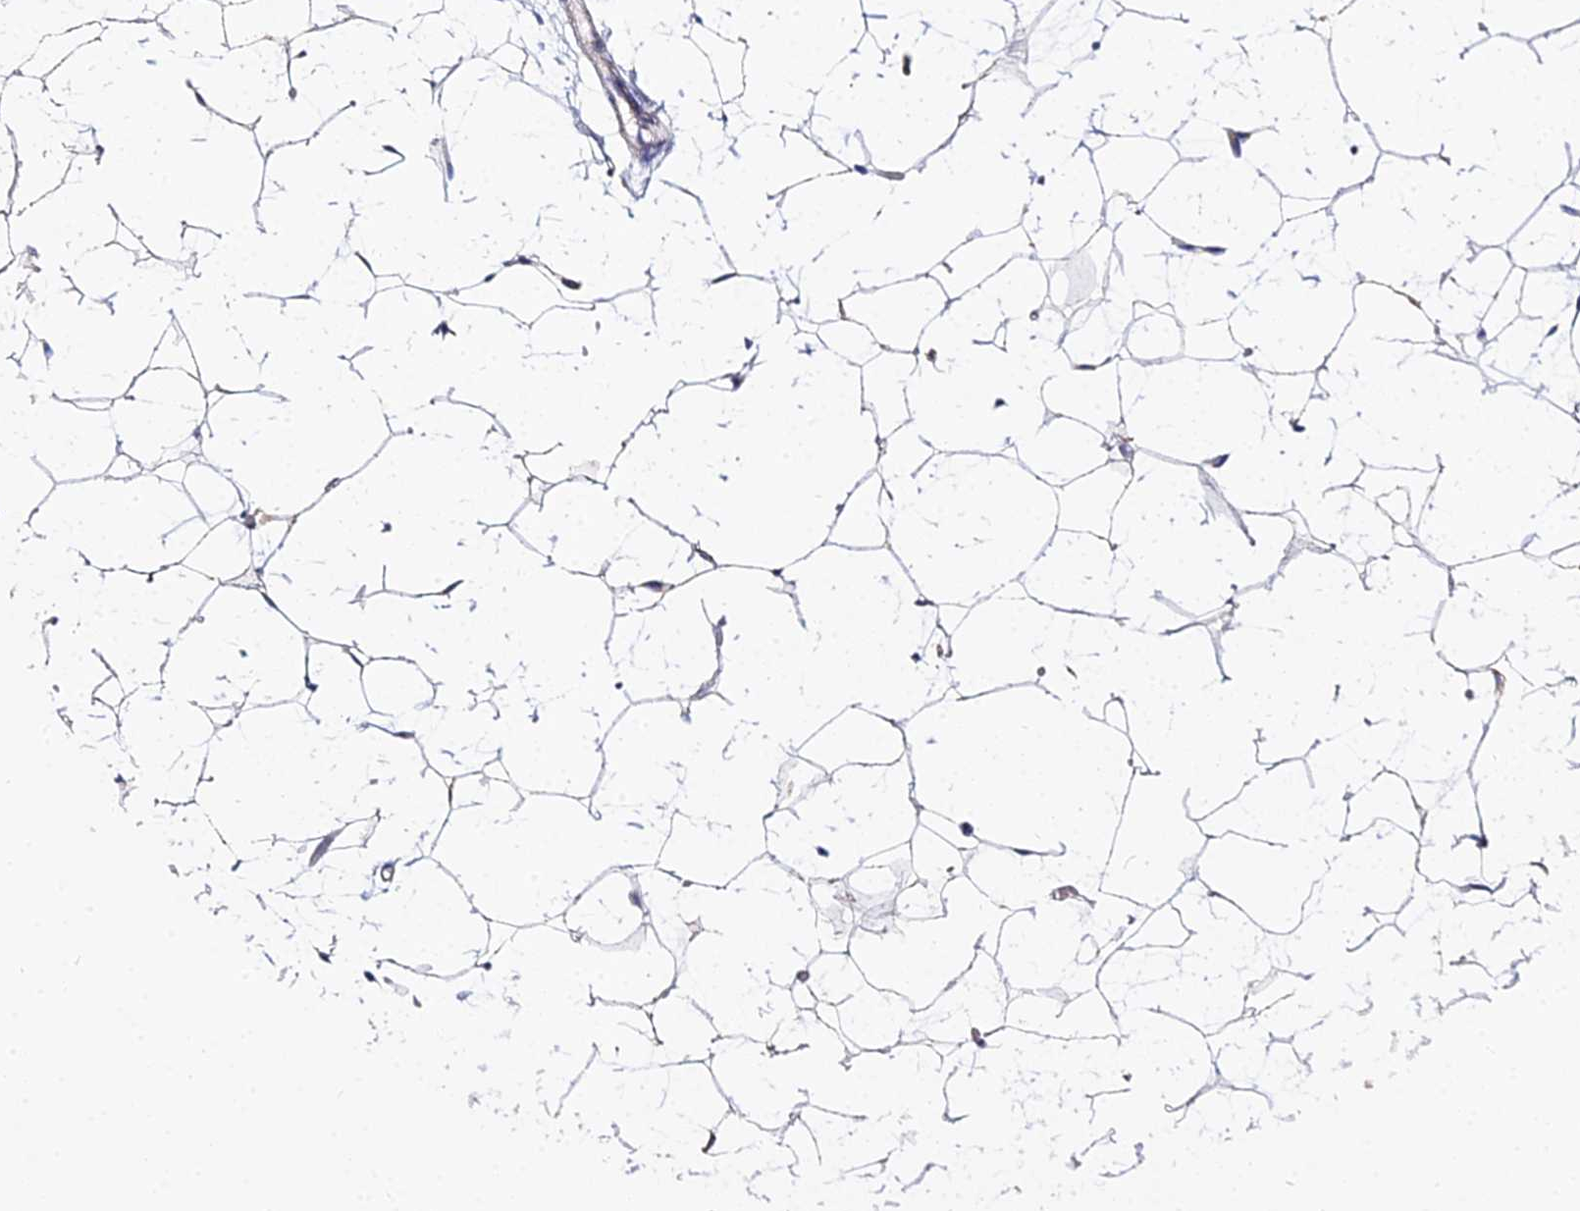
{"staining": {"intensity": "negative", "quantity": "none", "location": "none"}, "tissue": "adipose tissue", "cell_type": "Adipocytes", "image_type": "normal", "snomed": [{"axis": "morphology", "description": "Normal tissue, NOS"}, {"axis": "topography", "description": "Breast"}], "caption": "High power microscopy image of an IHC photomicrograph of benign adipose tissue, revealing no significant expression in adipocytes. (Stains: DAB (3,3'-diaminobenzidine) immunohistochemistry (IHC) with hematoxylin counter stain, Microscopy: brightfield microscopy at high magnification).", "gene": "TYW5", "patient": {"sex": "female", "age": 23}}